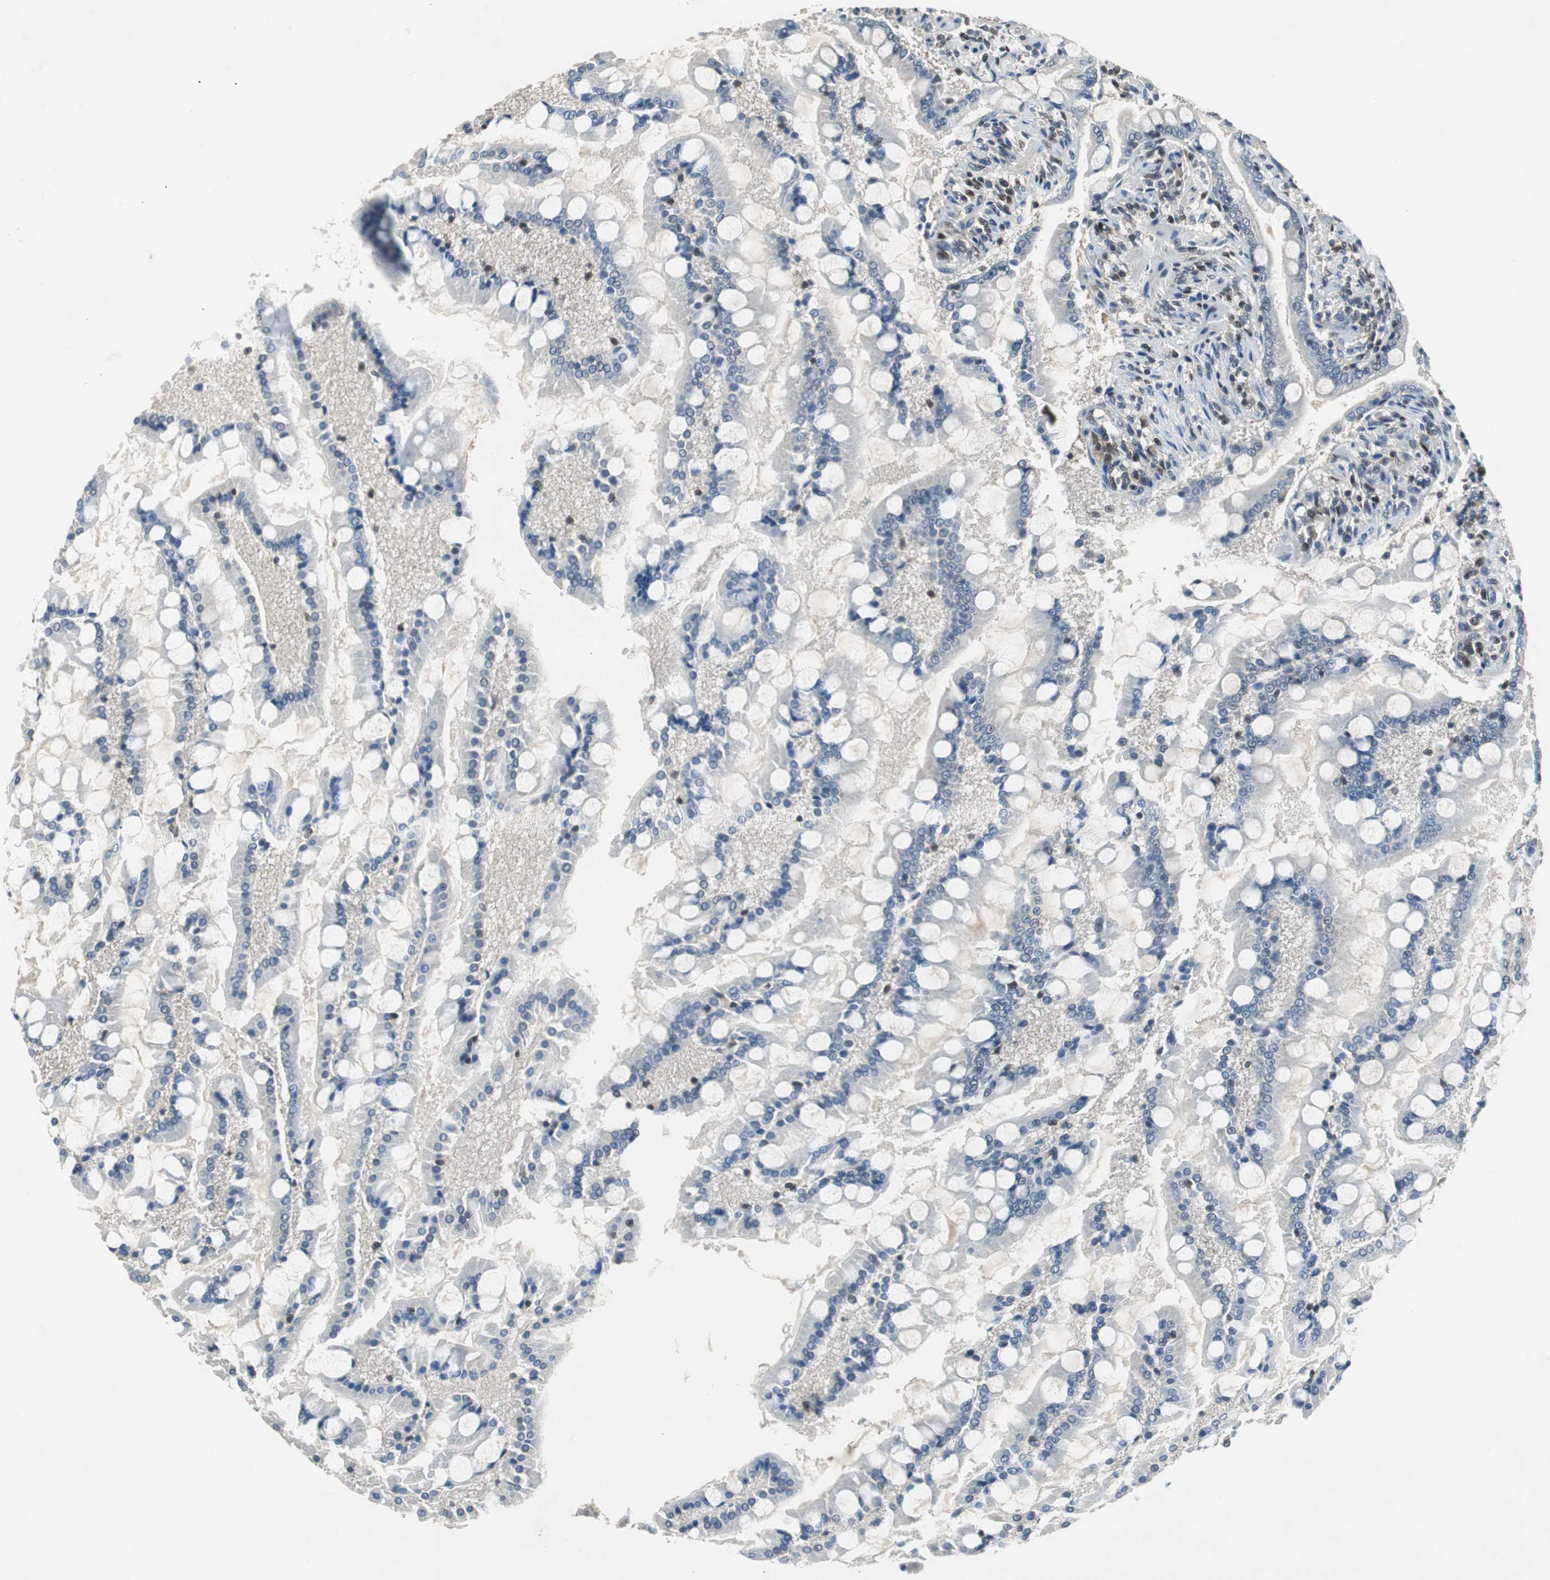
{"staining": {"intensity": "negative", "quantity": "none", "location": "none"}, "tissue": "small intestine", "cell_type": "Glandular cells", "image_type": "normal", "snomed": [{"axis": "morphology", "description": "Normal tissue, NOS"}, {"axis": "topography", "description": "Small intestine"}], "caption": "Small intestine was stained to show a protein in brown. There is no significant positivity in glandular cells.", "gene": "MAFB", "patient": {"sex": "male", "age": 41}}